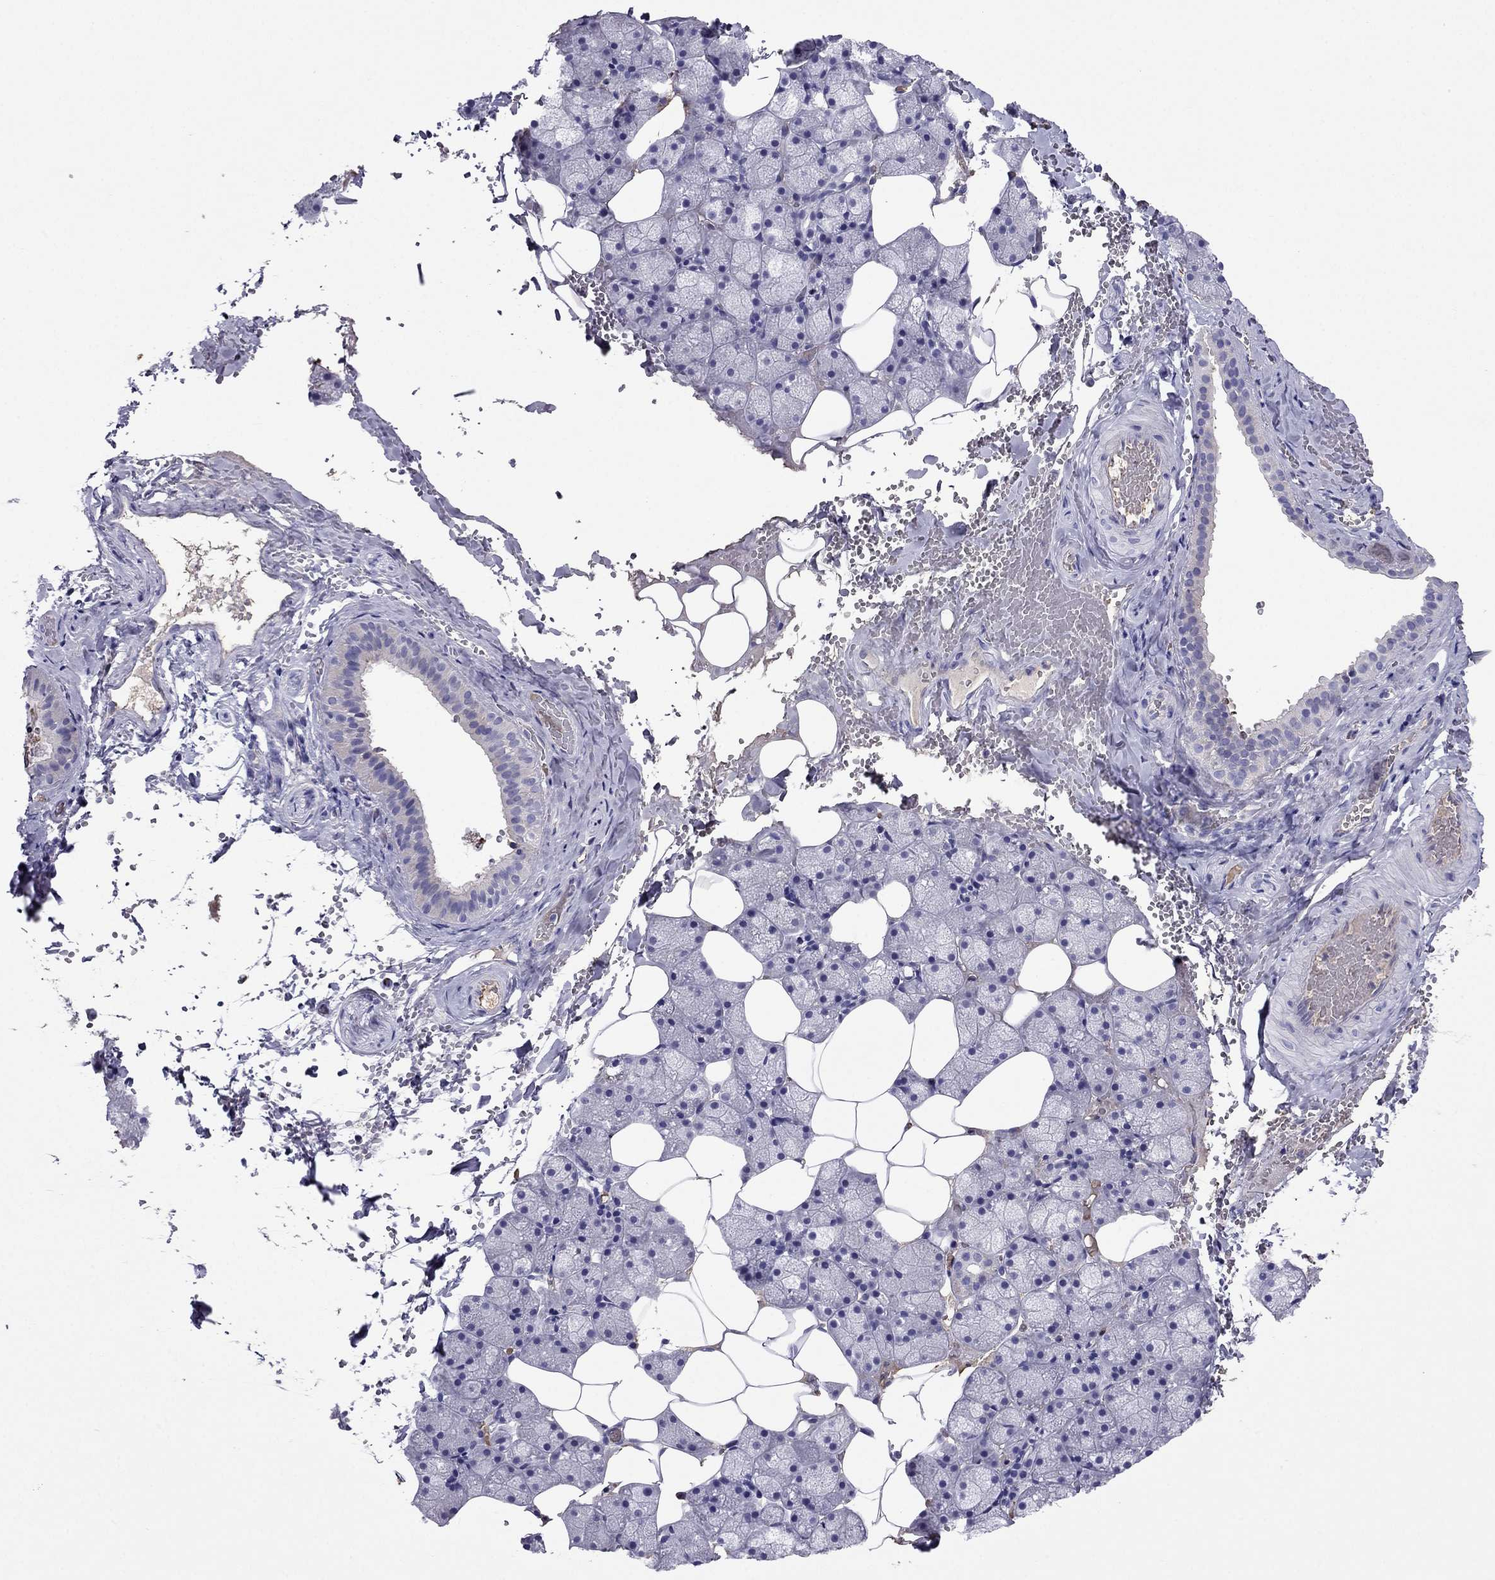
{"staining": {"intensity": "negative", "quantity": "none", "location": "none"}, "tissue": "salivary gland", "cell_type": "Glandular cells", "image_type": "normal", "snomed": [{"axis": "morphology", "description": "Normal tissue, NOS"}, {"axis": "topography", "description": "Salivary gland"}], "caption": "A high-resolution image shows IHC staining of normal salivary gland, which shows no significant staining in glandular cells. (DAB immunohistochemistry (IHC) with hematoxylin counter stain).", "gene": "TBC1D21", "patient": {"sex": "male", "age": 38}}